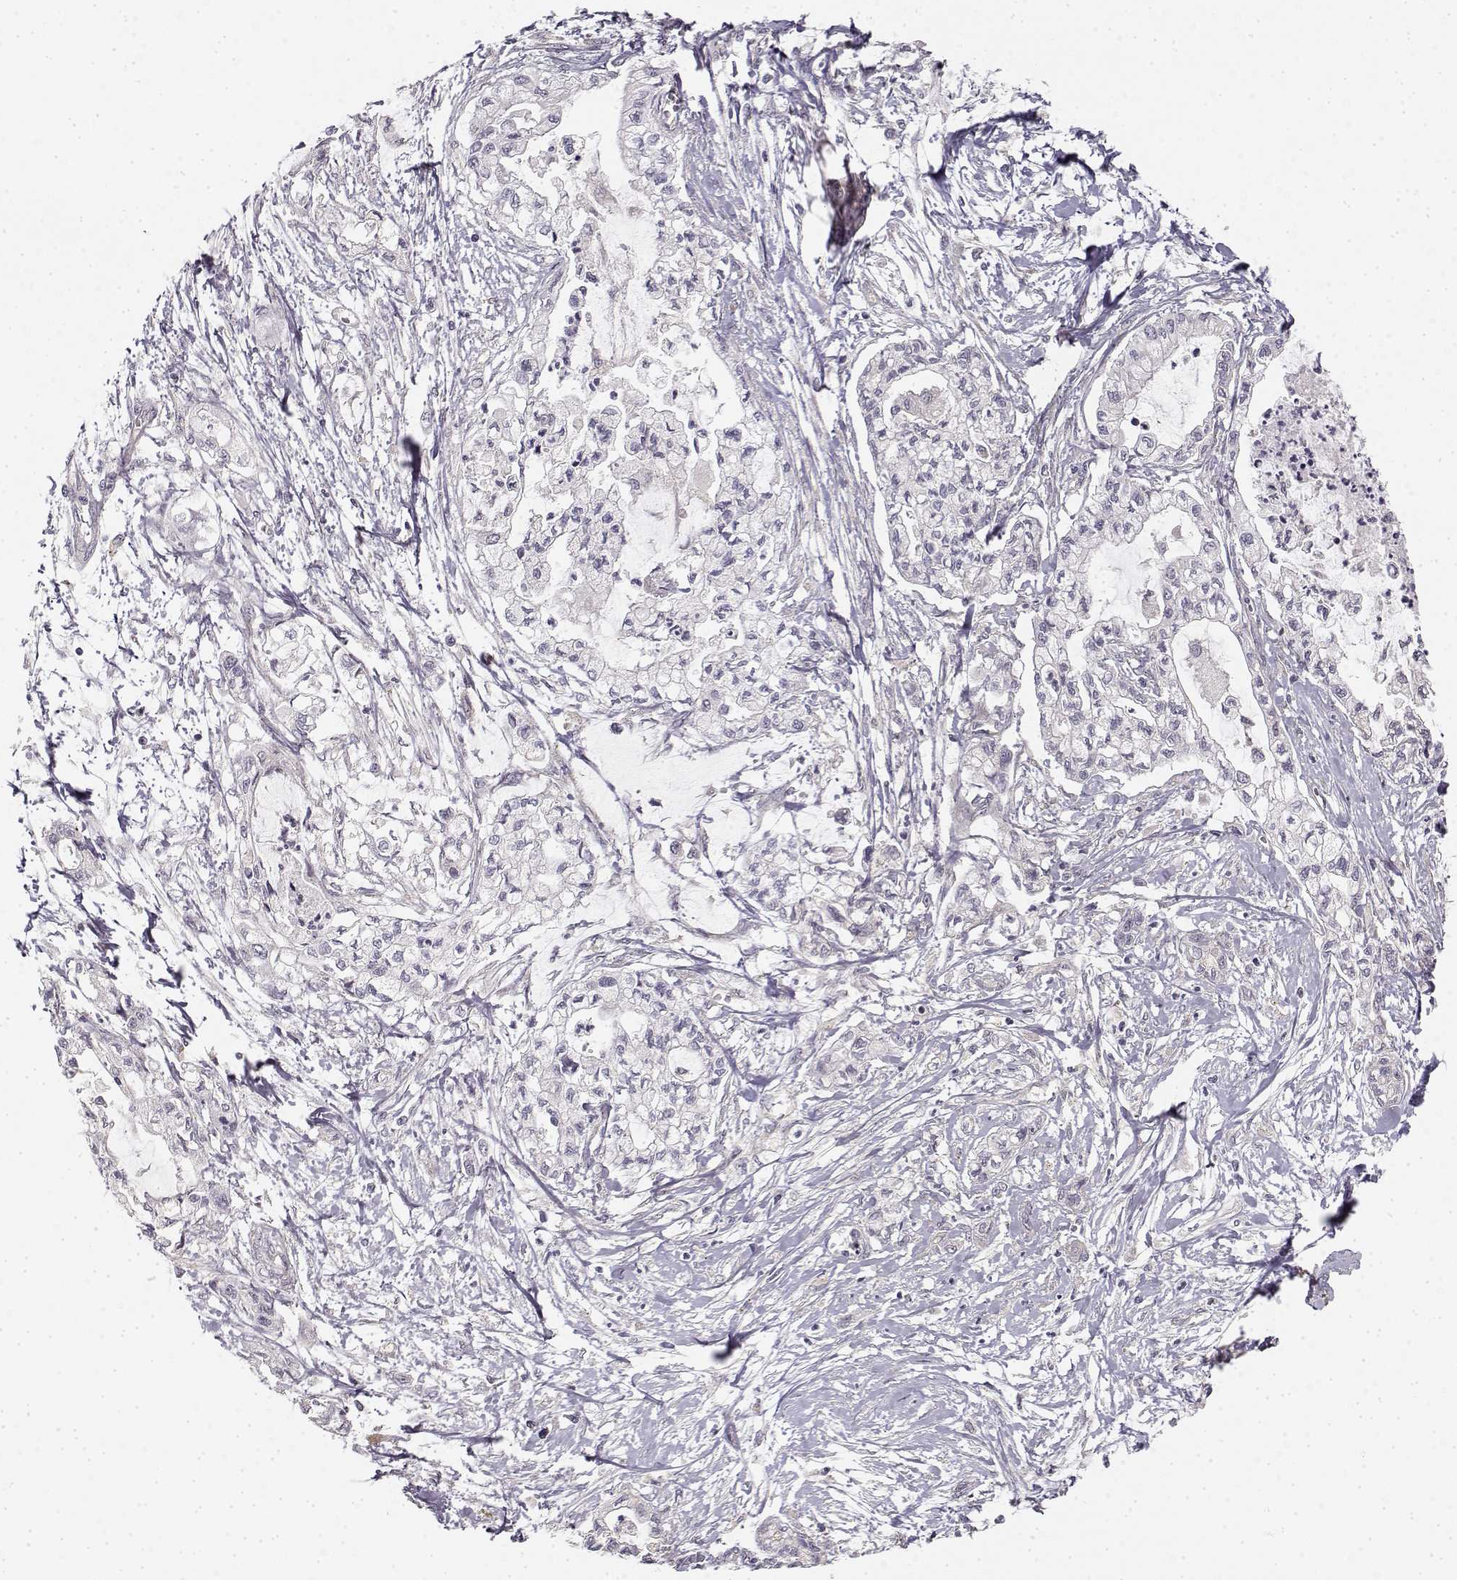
{"staining": {"intensity": "negative", "quantity": "none", "location": "none"}, "tissue": "pancreatic cancer", "cell_type": "Tumor cells", "image_type": "cancer", "snomed": [{"axis": "morphology", "description": "Adenocarcinoma, NOS"}, {"axis": "topography", "description": "Pancreas"}], "caption": "Immunohistochemistry histopathology image of neoplastic tissue: human pancreatic cancer stained with DAB demonstrates no significant protein positivity in tumor cells. Brightfield microscopy of immunohistochemistry (IHC) stained with DAB (brown) and hematoxylin (blue), captured at high magnification.", "gene": "MED12L", "patient": {"sex": "male", "age": 54}}